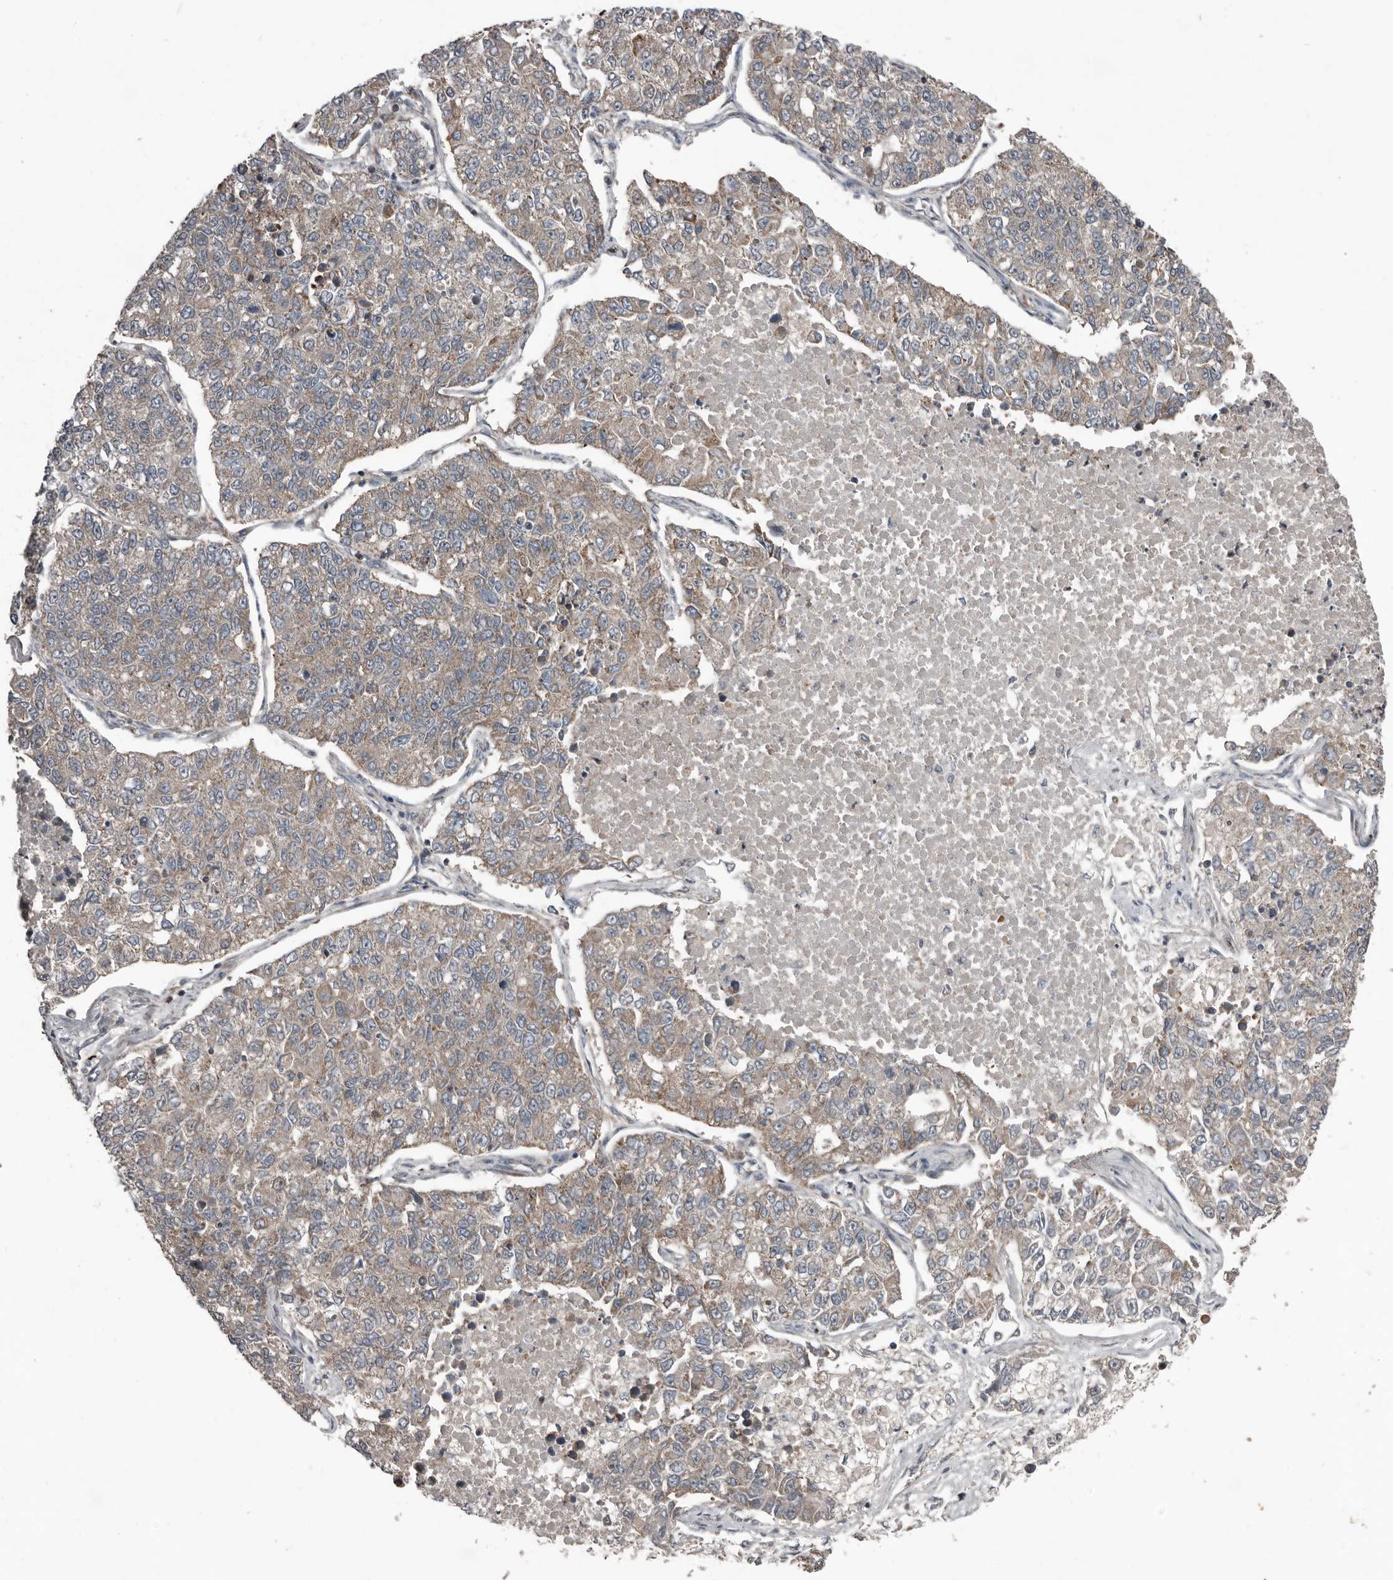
{"staining": {"intensity": "weak", "quantity": ">75%", "location": "cytoplasmic/membranous"}, "tissue": "lung cancer", "cell_type": "Tumor cells", "image_type": "cancer", "snomed": [{"axis": "morphology", "description": "Adenocarcinoma, NOS"}, {"axis": "topography", "description": "Lung"}], "caption": "A low amount of weak cytoplasmic/membranous expression is identified in approximately >75% of tumor cells in lung adenocarcinoma tissue.", "gene": "FBXO31", "patient": {"sex": "male", "age": 49}}